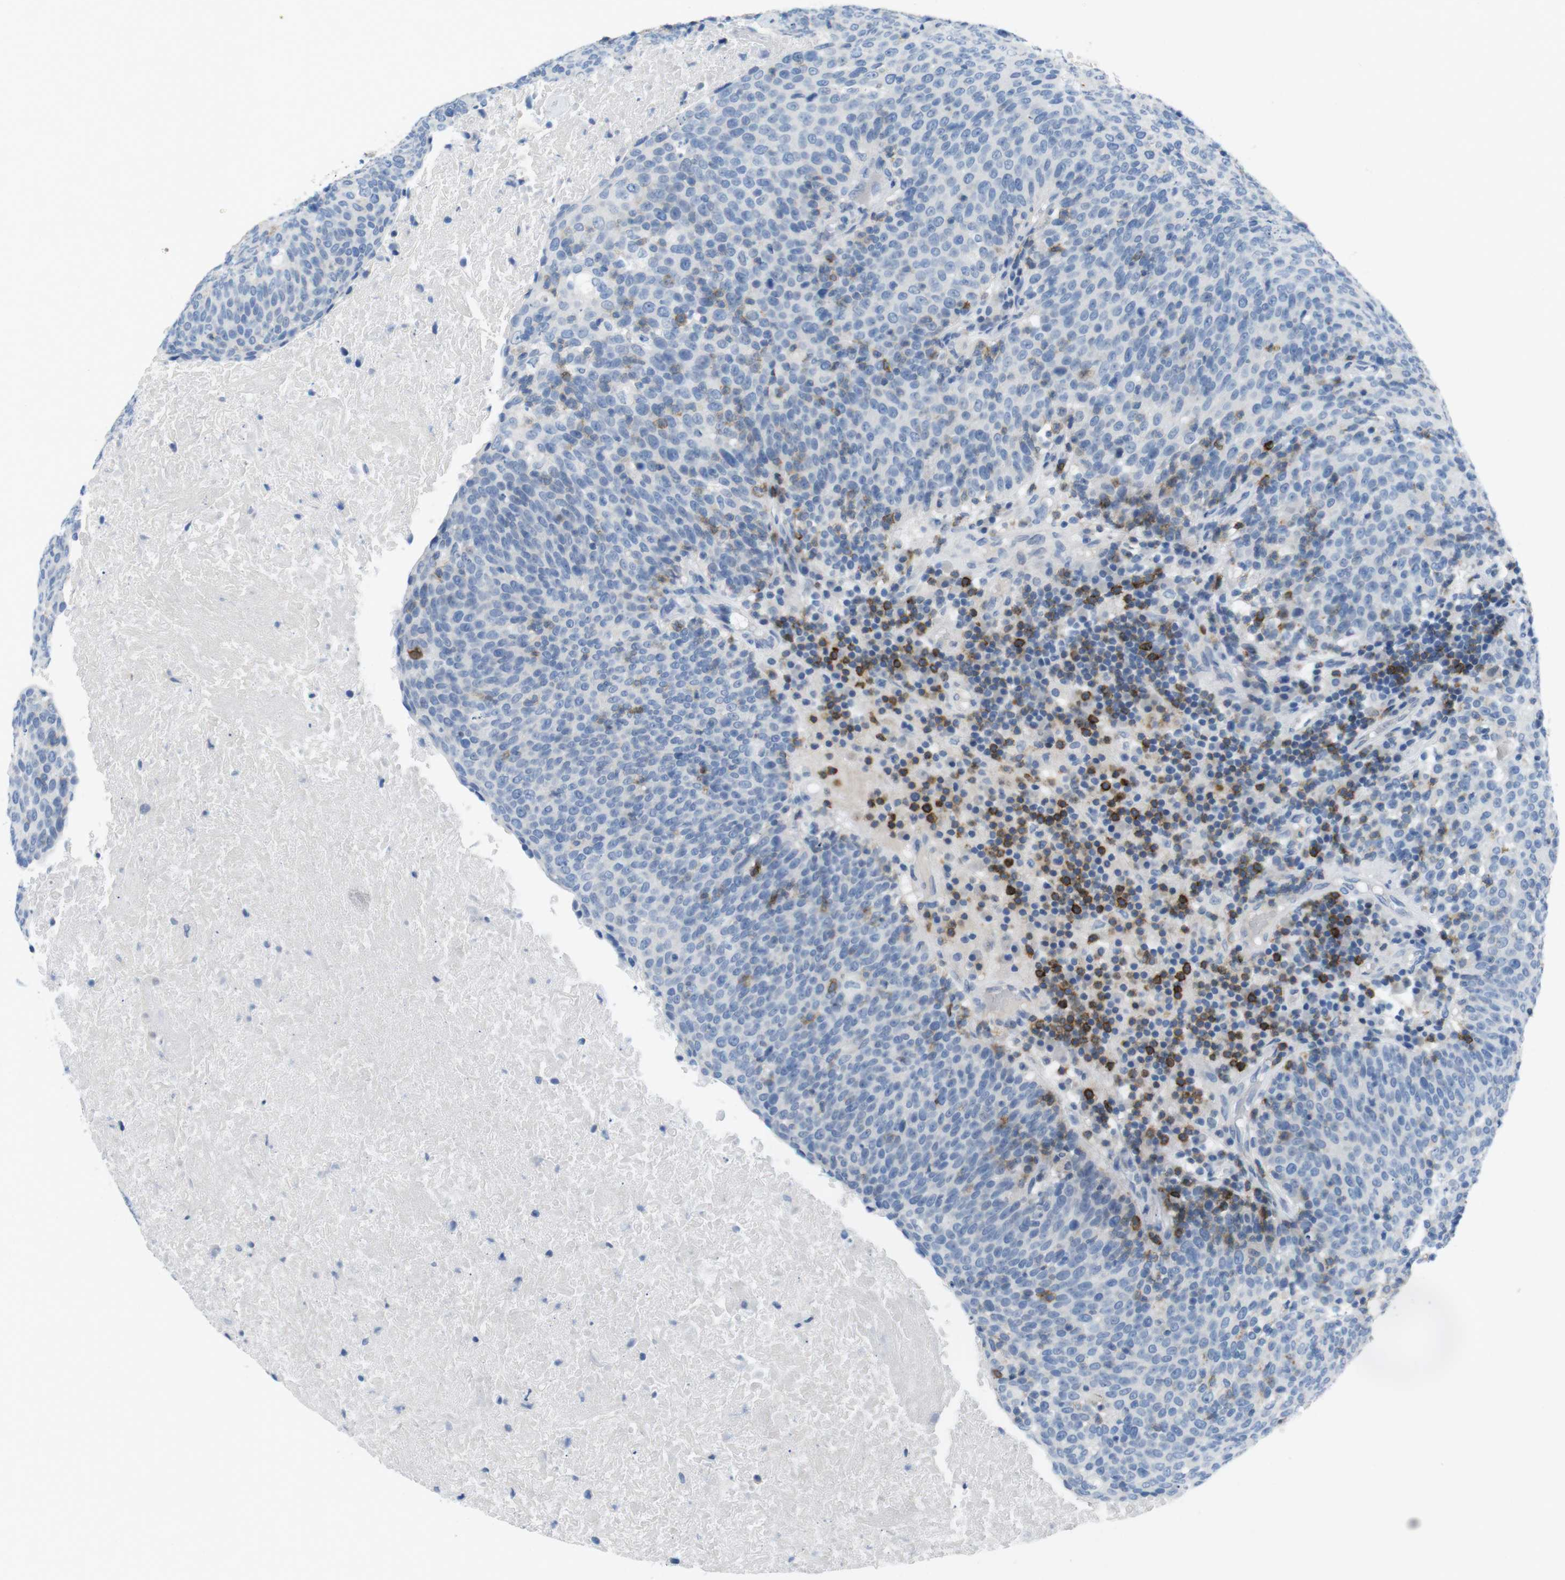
{"staining": {"intensity": "negative", "quantity": "none", "location": "none"}, "tissue": "head and neck cancer", "cell_type": "Tumor cells", "image_type": "cancer", "snomed": [{"axis": "morphology", "description": "Squamous cell carcinoma, NOS"}, {"axis": "morphology", "description": "Squamous cell carcinoma, metastatic, NOS"}, {"axis": "topography", "description": "Lymph node"}, {"axis": "topography", "description": "Head-Neck"}], "caption": "DAB immunohistochemical staining of metastatic squamous cell carcinoma (head and neck) reveals no significant positivity in tumor cells.", "gene": "CD5", "patient": {"sex": "male", "age": 62}}